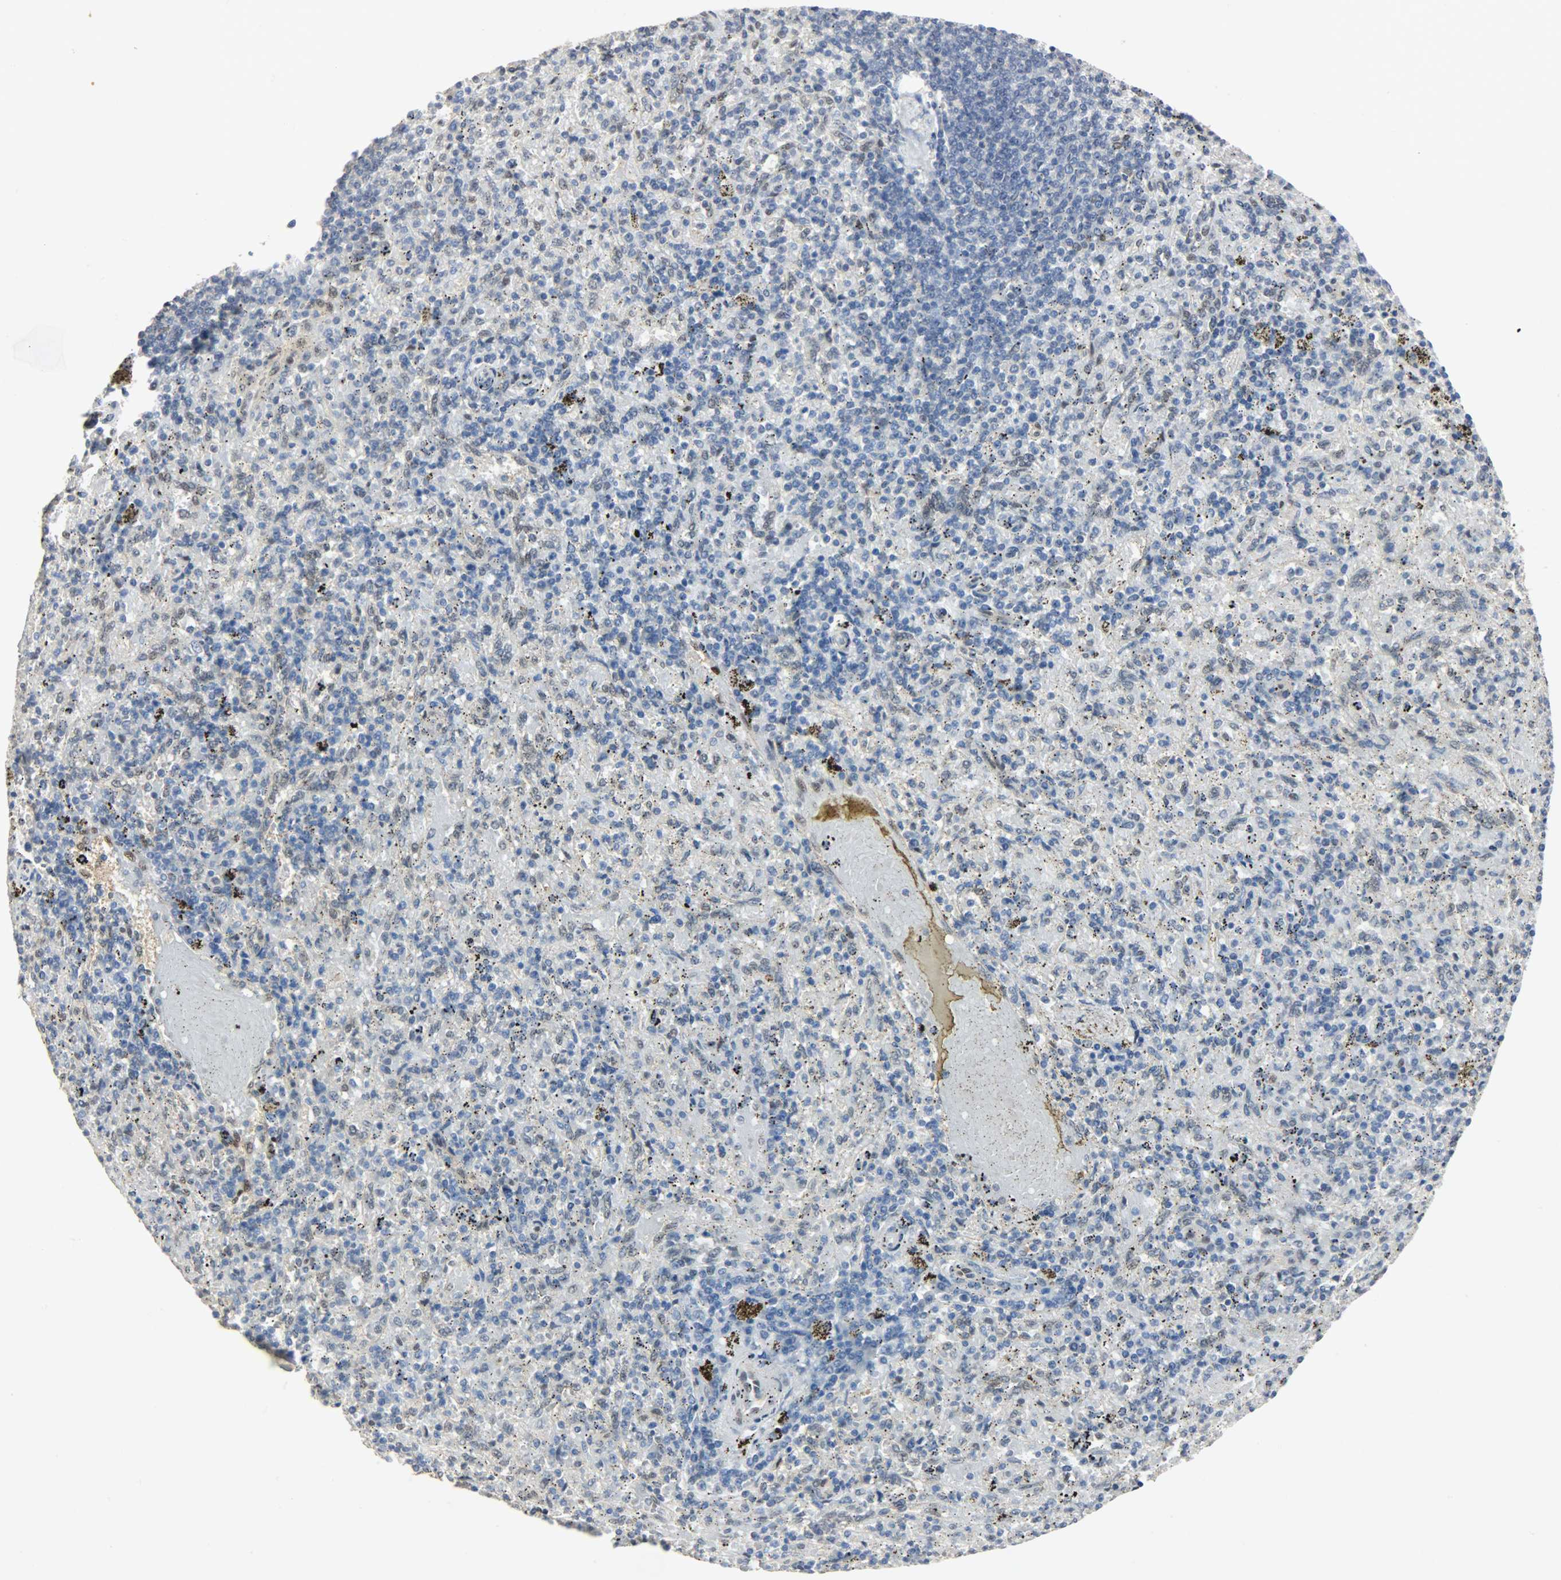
{"staining": {"intensity": "weak", "quantity": "25%-75%", "location": "nuclear"}, "tissue": "spleen", "cell_type": "Cells in red pulp", "image_type": "normal", "snomed": [{"axis": "morphology", "description": "Normal tissue, NOS"}, {"axis": "topography", "description": "Spleen"}], "caption": "Immunohistochemistry (IHC) micrograph of benign spleen stained for a protein (brown), which shows low levels of weak nuclear expression in approximately 25%-75% of cells in red pulp.", "gene": "NPEPL1", "patient": {"sex": "female", "age": 43}}